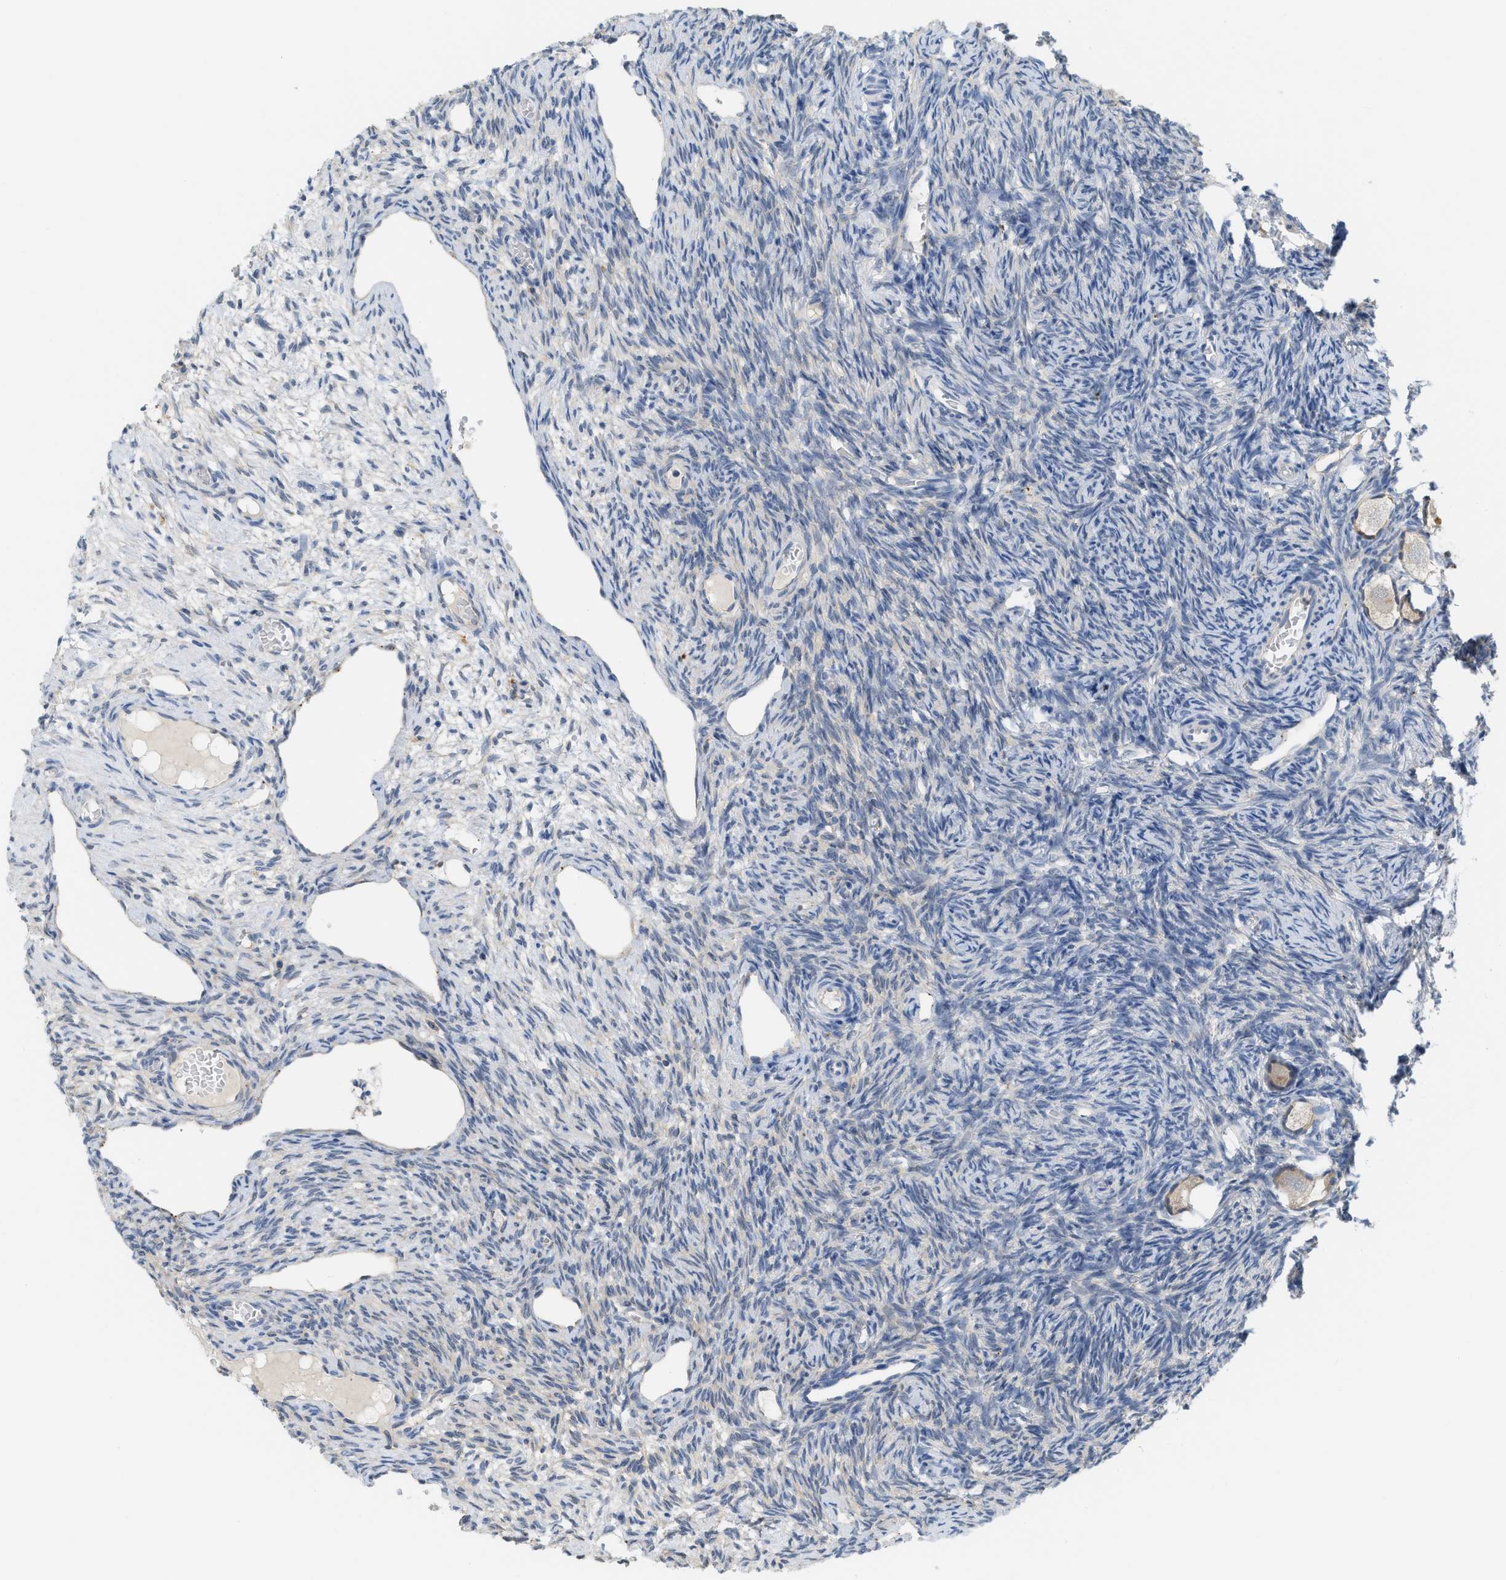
{"staining": {"intensity": "weak", "quantity": "25%-75%", "location": "cytoplasmic/membranous"}, "tissue": "ovary", "cell_type": "Follicle cells", "image_type": "normal", "snomed": [{"axis": "morphology", "description": "Normal tissue, NOS"}, {"axis": "topography", "description": "Ovary"}], "caption": "Normal ovary was stained to show a protein in brown. There is low levels of weak cytoplasmic/membranous staining in about 25%-75% of follicle cells. The staining was performed using DAB (3,3'-diaminobenzidine) to visualize the protein expression in brown, while the nuclei were stained in blue with hematoxylin (Magnification: 20x).", "gene": "CSTB", "patient": {"sex": "female", "age": 27}}